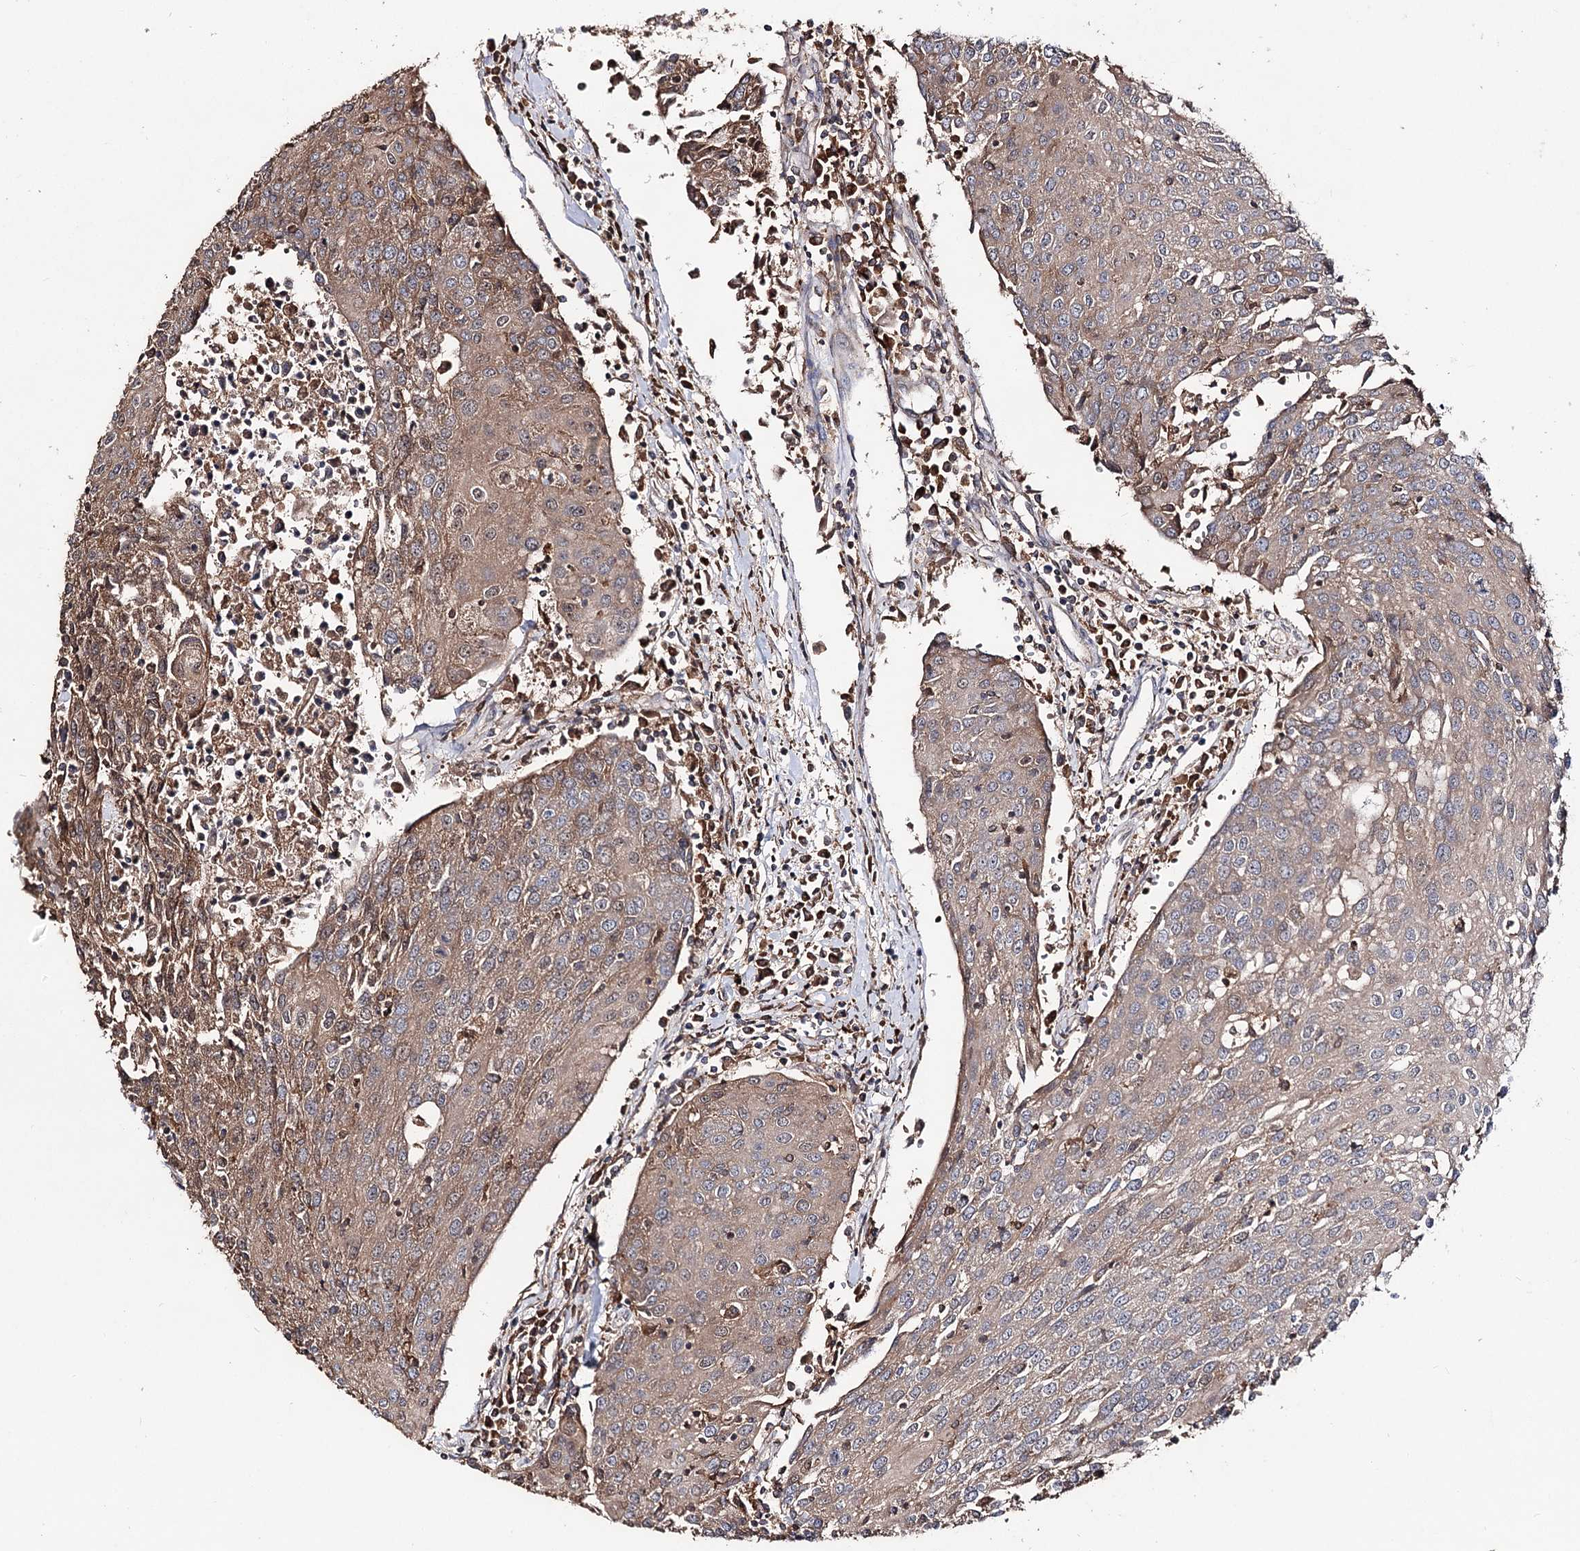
{"staining": {"intensity": "moderate", "quantity": "<25%", "location": "cytoplasmic/membranous"}, "tissue": "urothelial cancer", "cell_type": "Tumor cells", "image_type": "cancer", "snomed": [{"axis": "morphology", "description": "Urothelial carcinoma, High grade"}, {"axis": "topography", "description": "Urinary bladder"}], "caption": "Protein expression analysis of high-grade urothelial carcinoma shows moderate cytoplasmic/membranous expression in approximately <25% of tumor cells.", "gene": "FAM53B", "patient": {"sex": "female", "age": 85}}